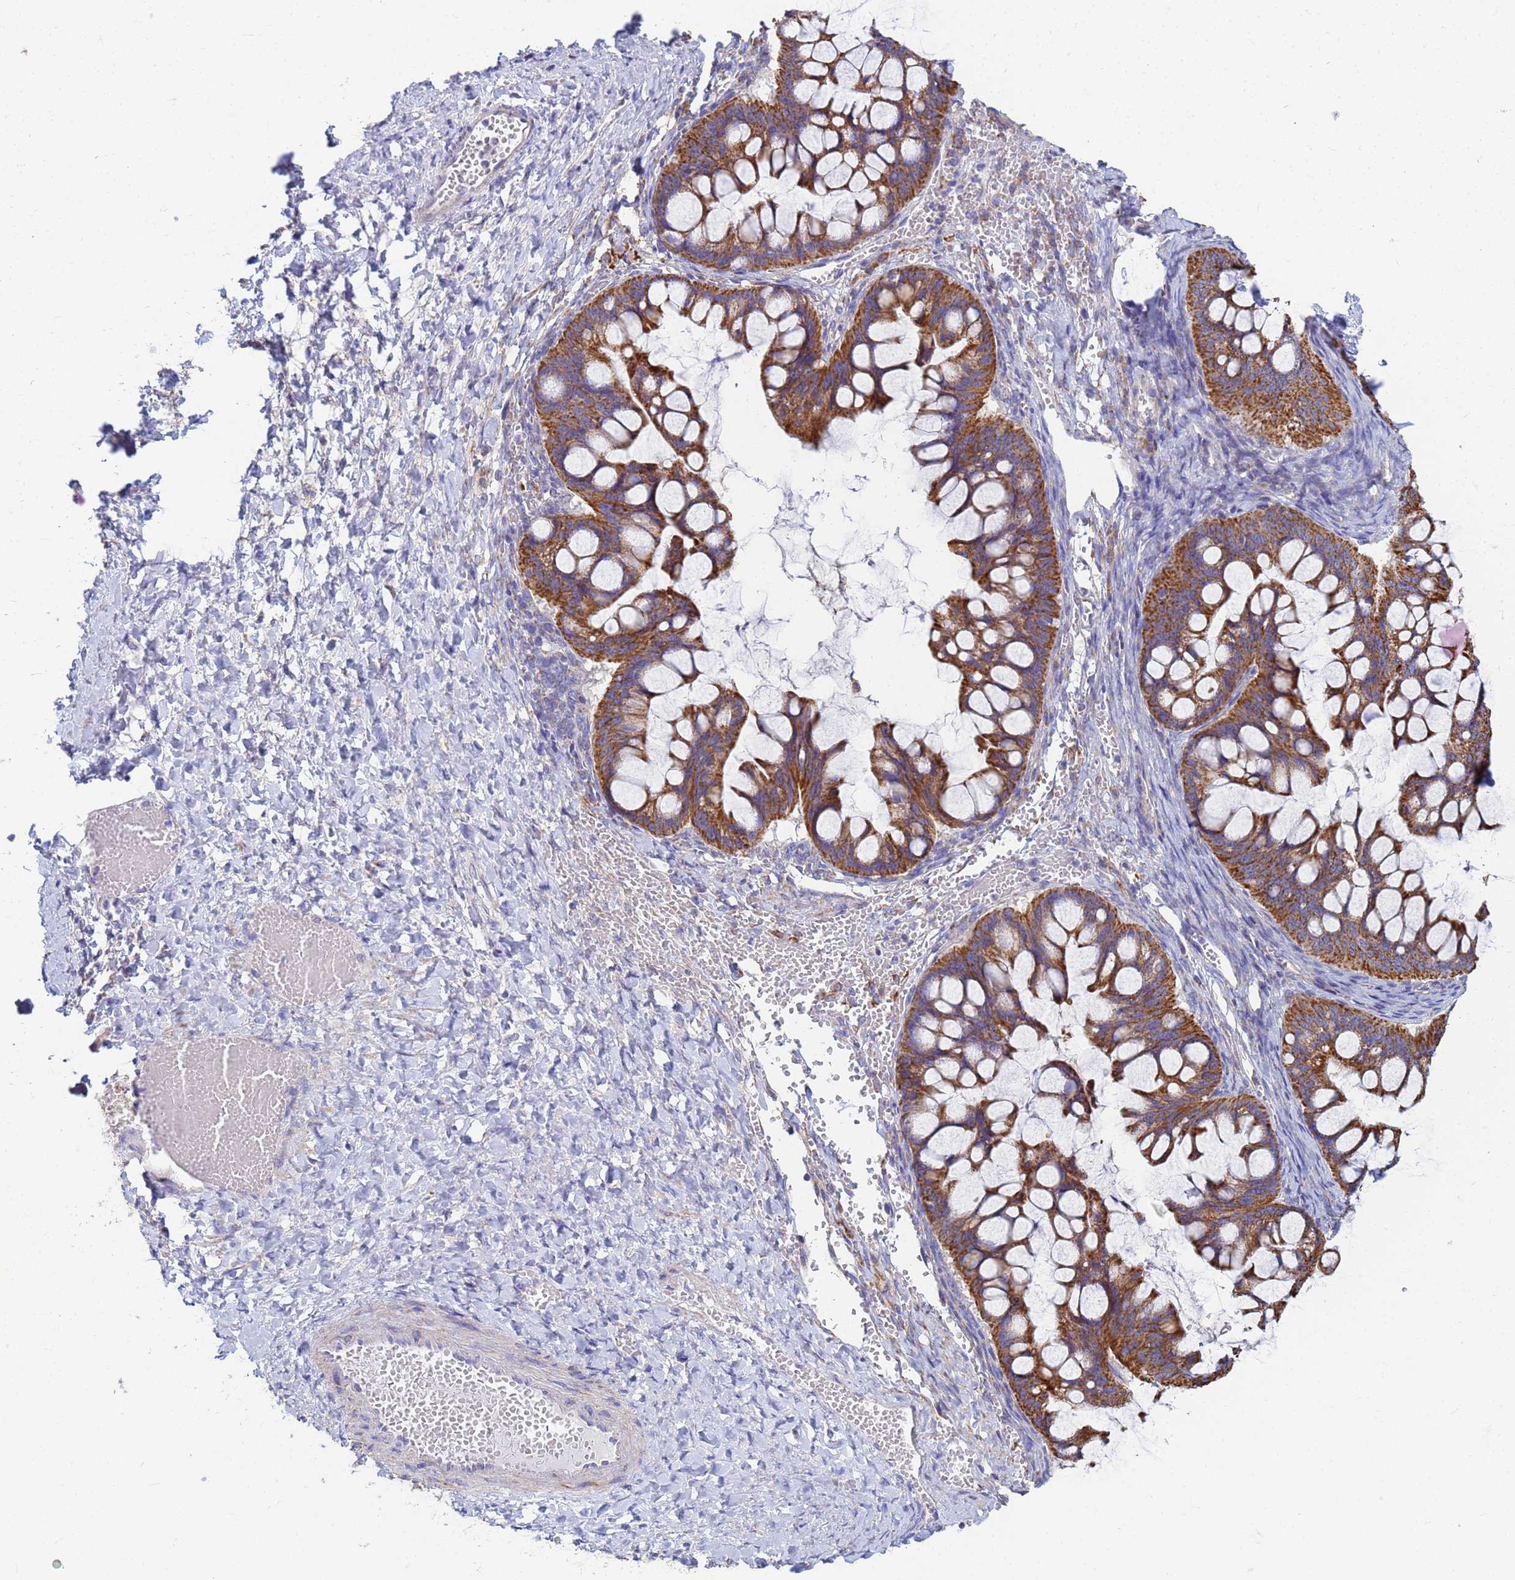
{"staining": {"intensity": "strong", "quantity": ">75%", "location": "cytoplasmic/membranous"}, "tissue": "ovarian cancer", "cell_type": "Tumor cells", "image_type": "cancer", "snomed": [{"axis": "morphology", "description": "Cystadenocarcinoma, mucinous, NOS"}, {"axis": "topography", "description": "Ovary"}], "caption": "Human ovarian cancer (mucinous cystadenocarcinoma) stained for a protein (brown) reveals strong cytoplasmic/membranous positive staining in about >75% of tumor cells.", "gene": "UQCRH", "patient": {"sex": "female", "age": 73}}